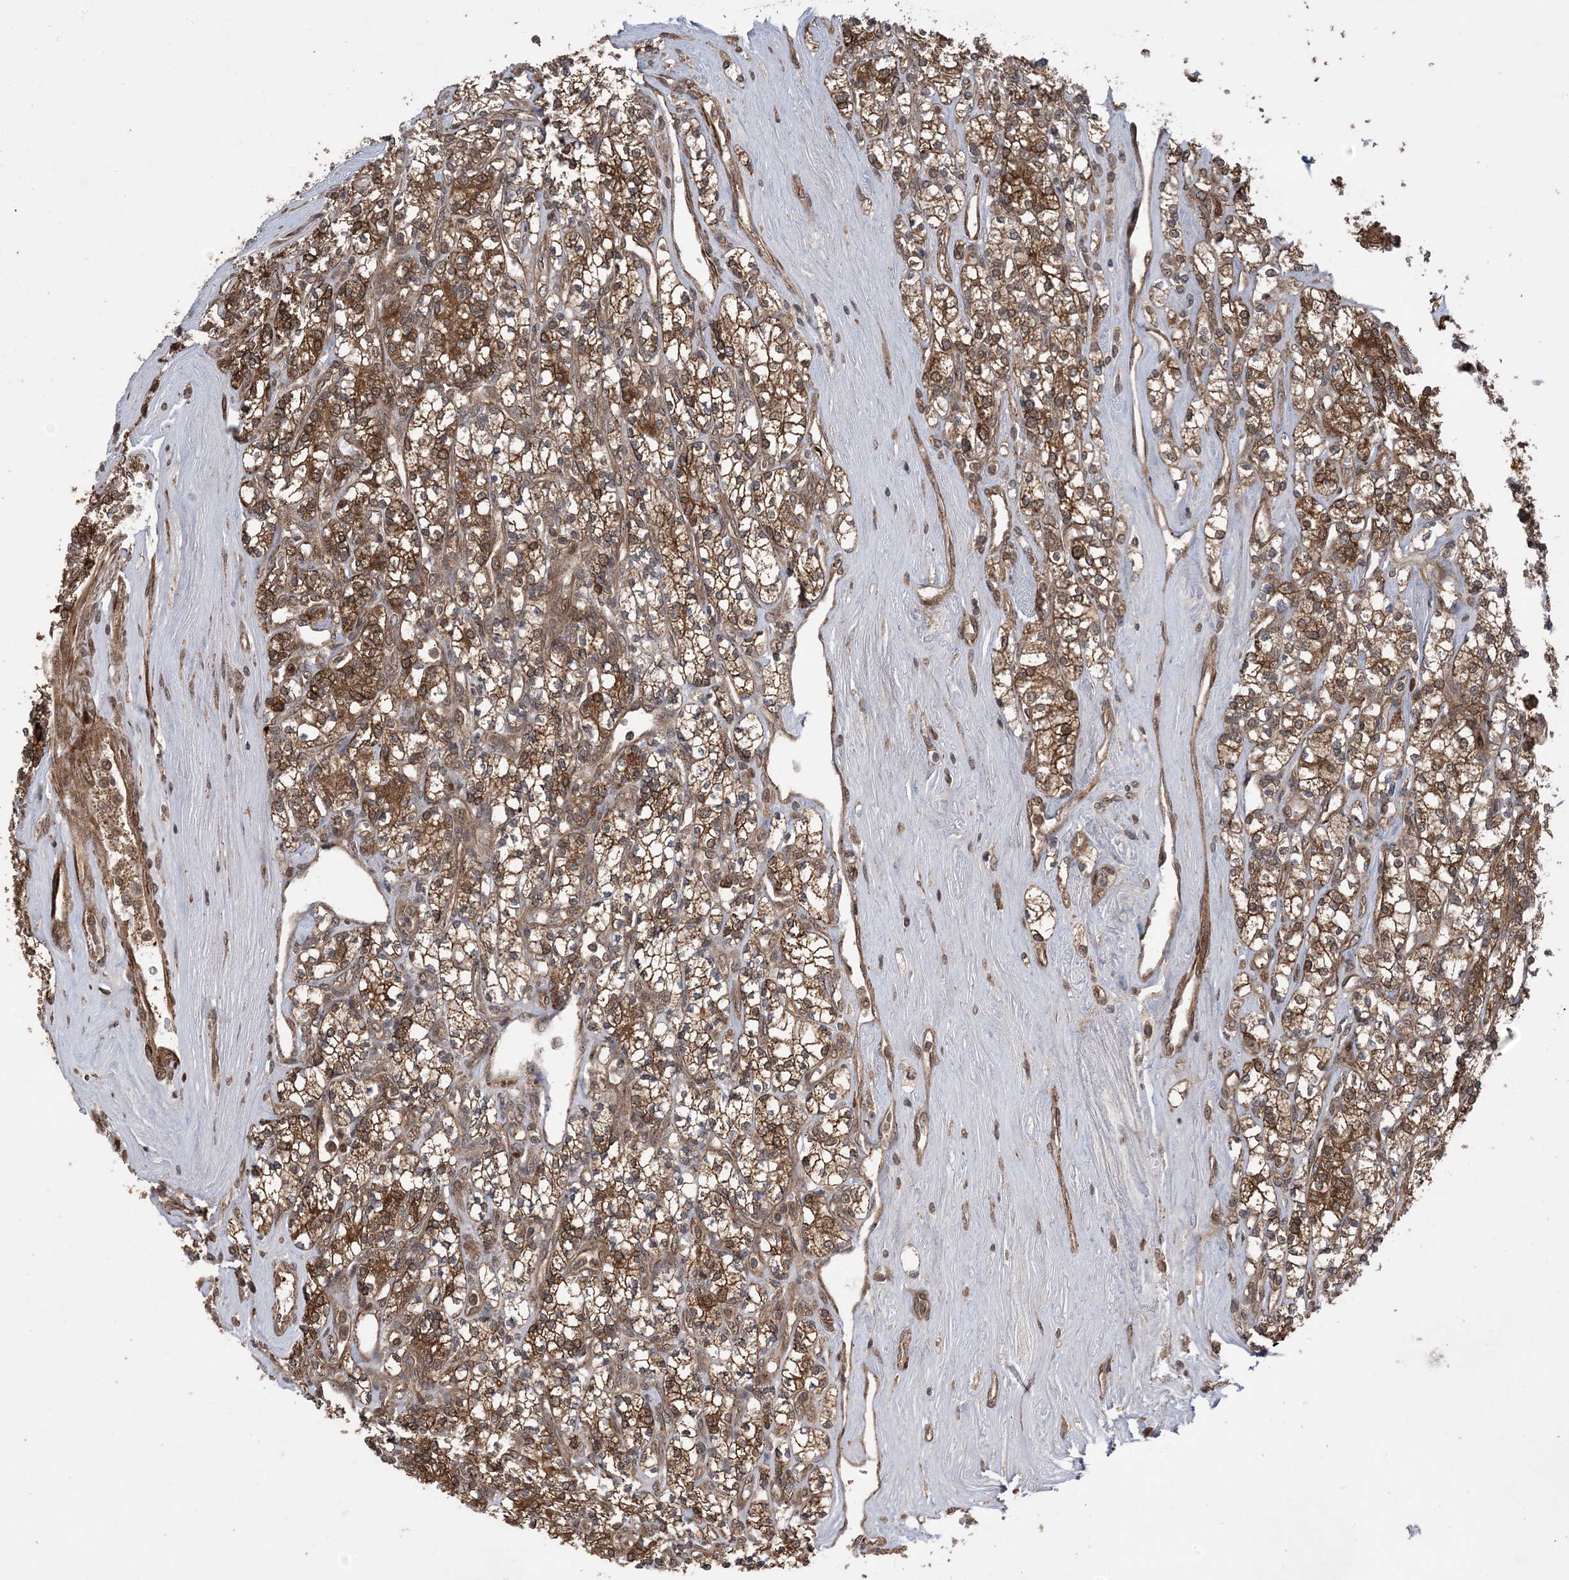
{"staining": {"intensity": "moderate", "quantity": ">75%", "location": "cytoplasmic/membranous"}, "tissue": "renal cancer", "cell_type": "Tumor cells", "image_type": "cancer", "snomed": [{"axis": "morphology", "description": "Adenocarcinoma, NOS"}, {"axis": "topography", "description": "Kidney"}], "caption": "This histopathology image displays IHC staining of adenocarcinoma (renal), with medium moderate cytoplasmic/membranous expression in approximately >75% of tumor cells.", "gene": "ZNF511", "patient": {"sex": "male", "age": 77}}